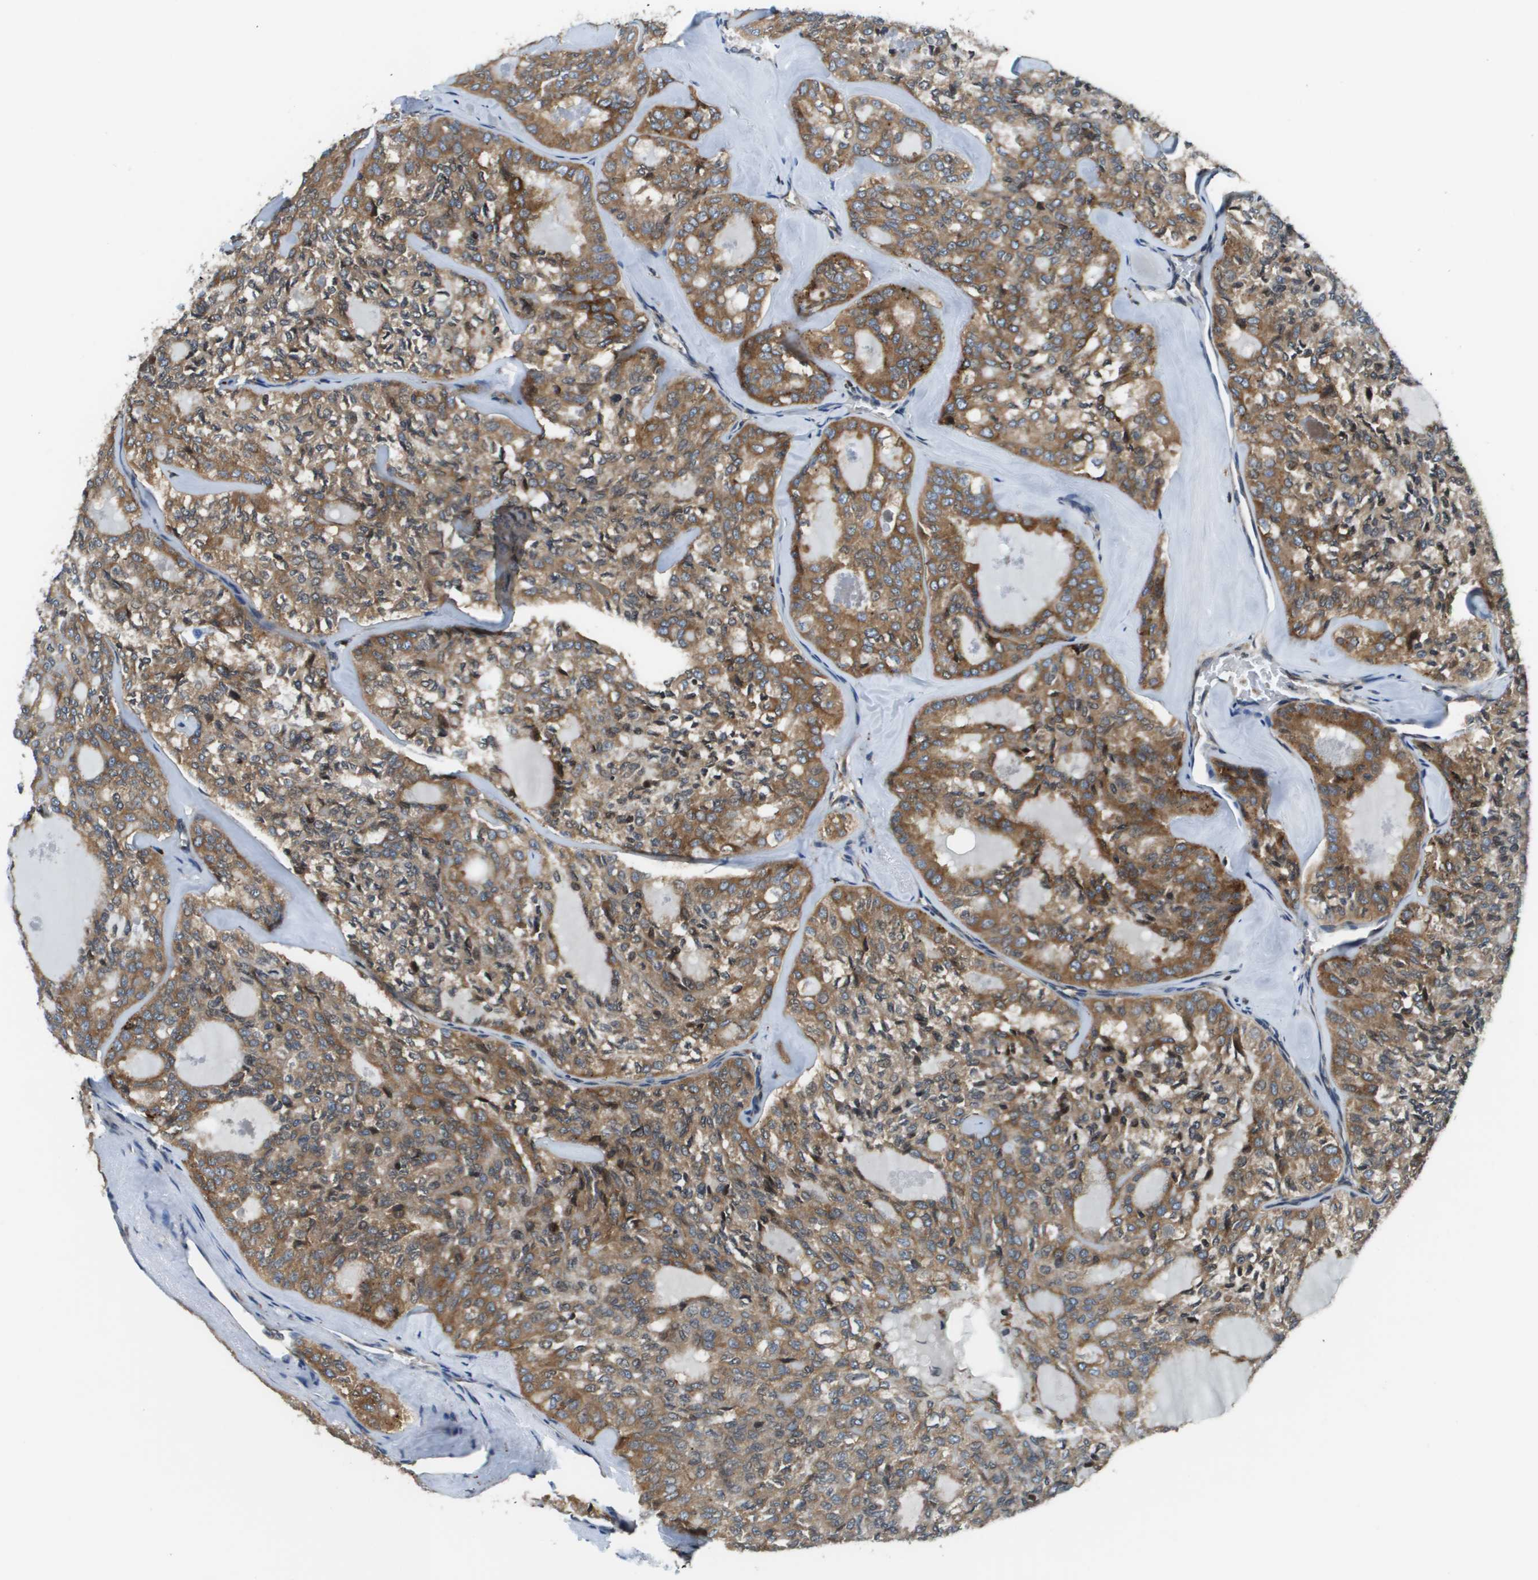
{"staining": {"intensity": "moderate", "quantity": ">75%", "location": "cytoplasmic/membranous"}, "tissue": "thyroid cancer", "cell_type": "Tumor cells", "image_type": "cancer", "snomed": [{"axis": "morphology", "description": "Follicular adenoma carcinoma, NOS"}, {"axis": "topography", "description": "Thyroid gland"}], "caption": "IHC micrograph of neoplastic tissue: human thyroid cancer (follicular adenoma carcinoma) stained using immunohistochemistry demonstrates medium levels of moderate protein expression localized specifically in the cytoplasmic/membranous of tumor cells, appearing as a cytoplasmic/membranous brown color.", "gene": "ESYT1", "patient": {"sex": "male", "age": 75}}